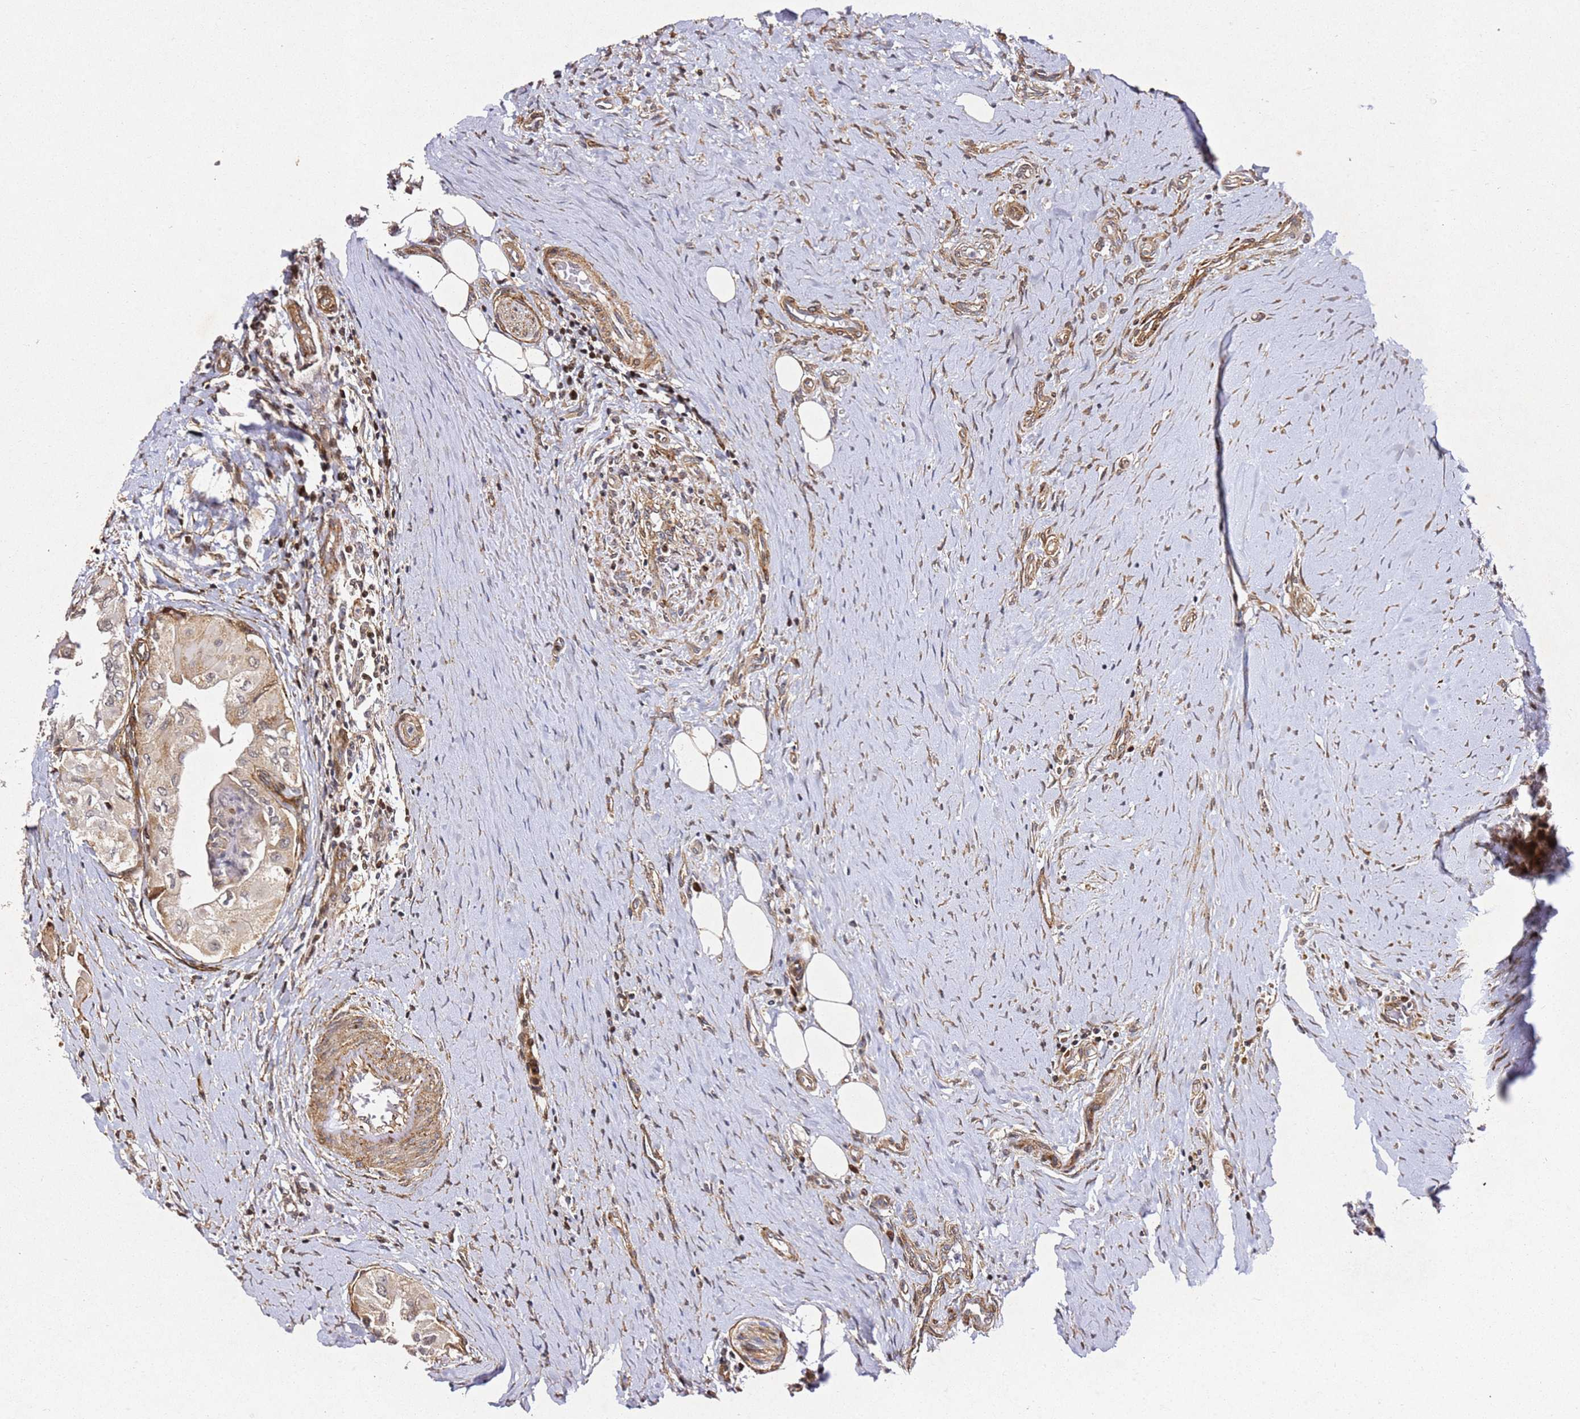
{"staining": {"intensity": "moderate", "quantity": ">75%", "location": "cytoplasmic/membranous"}, "tissue": "thyroid cancer", "cell_type": "Tumor cells", "image_type": "cancer", "snomed": [{"axis": "morphology", "description": "Papillary adenocarcinoma, NOS"}, {"axis": "topography", "description": "Thyroid gland"}], "caption": "IHC of human thyroid cancer shows medium levels of moderate cytoplasmic/membranous staining in approximately >75% of tumor cells.", "gene": "ZNF296", "patient": {"sex": "female", "age": 59}}